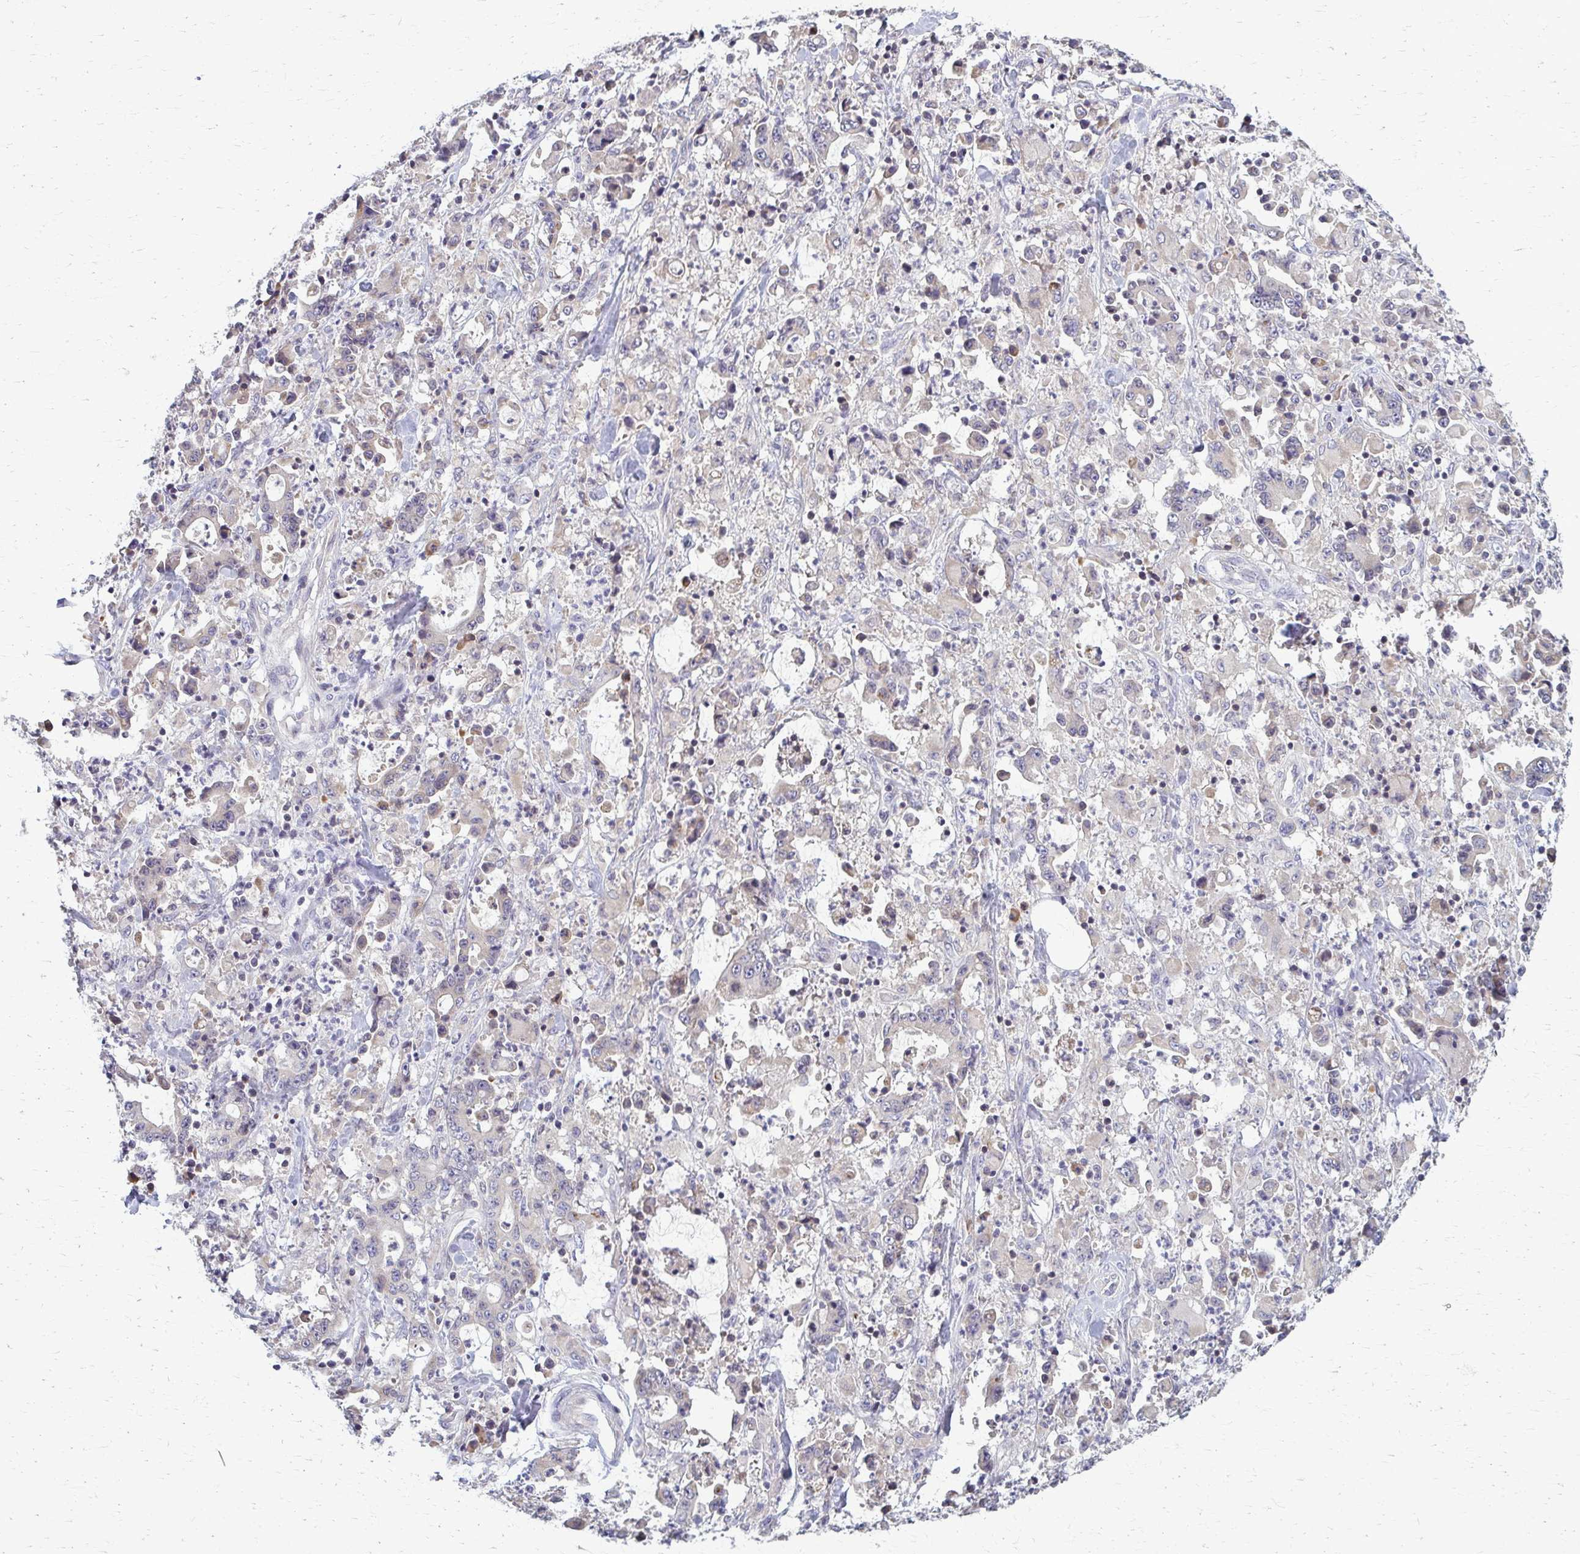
{"staining": {"intensity": "negative", "quantity": "none", "location": "none"}, "tissue": "stomach cancer", "cell_type": "Tumor cells", "image_type": "cancer", "snomed": [{"axis": "morphology", "description": "Adenocarcinoma, NOS"}, {"axis": "topography", "description": "Stomach, upper"}], "caption": "IHC image of adenocarcinoma (stomach) stained for a protein (brown), which reveals no positivity in tumor cells.", "gene": "MCRIP2", "patient": {"sex": "male", "age": 68}}